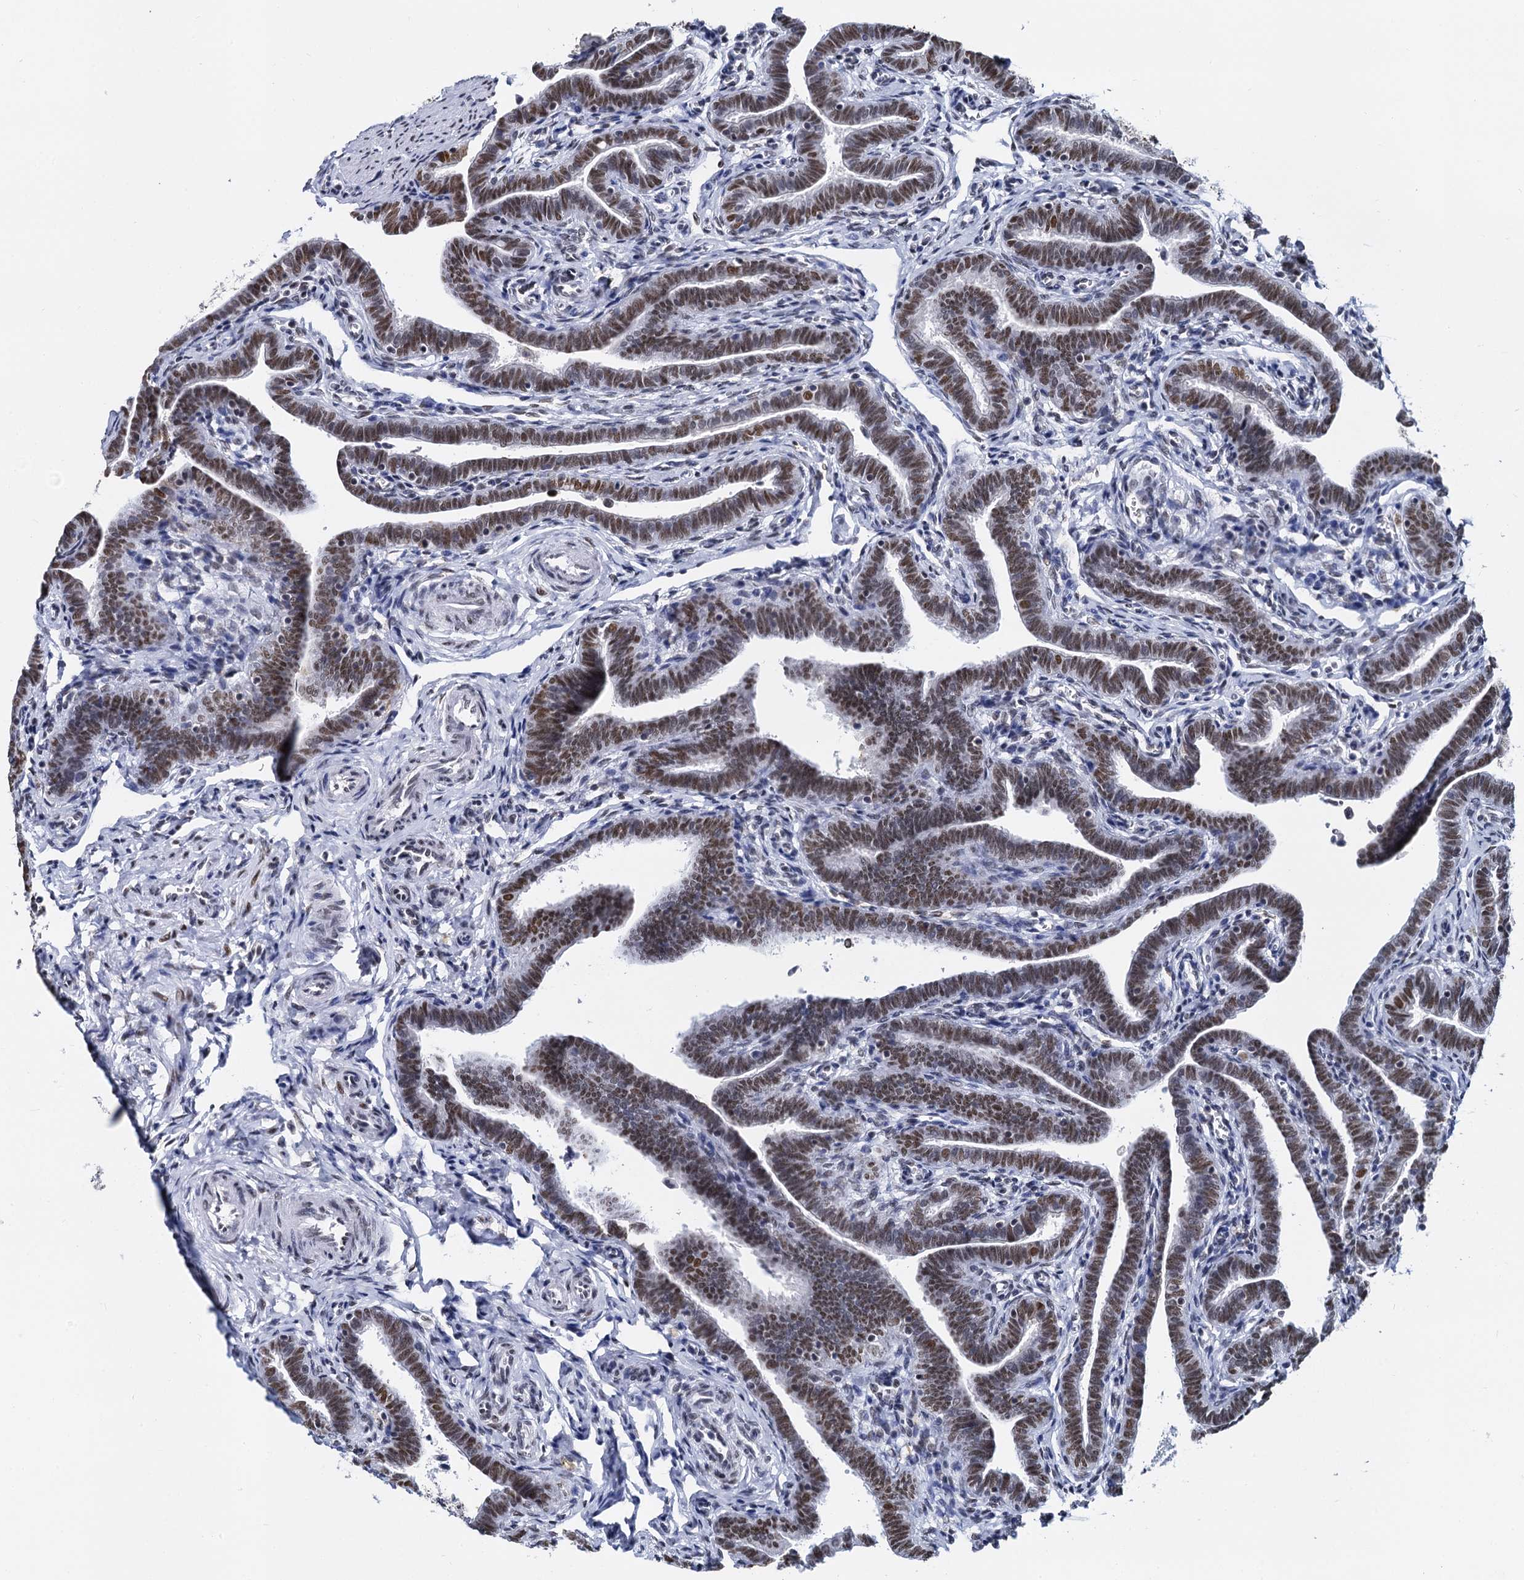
{"staining": {"intensity": "strong", "quantity": ">75%", "location": "nuclear"}, "tissue": "fallopian tube", "cell_type": "Glandular cells", "image_type": "normal", "snomed": [{"axis": "morphology", "description": "Normal tissue, NOS"}, {"axis": "topography", "description": "Fallopian tube"}], "caption": "A micrograph of fallopian tube stained for a protein displays strong nuclear brown staining in glandular cells.", "gene": "CMAS", "patient": {"sex": "female", "age": 36}}